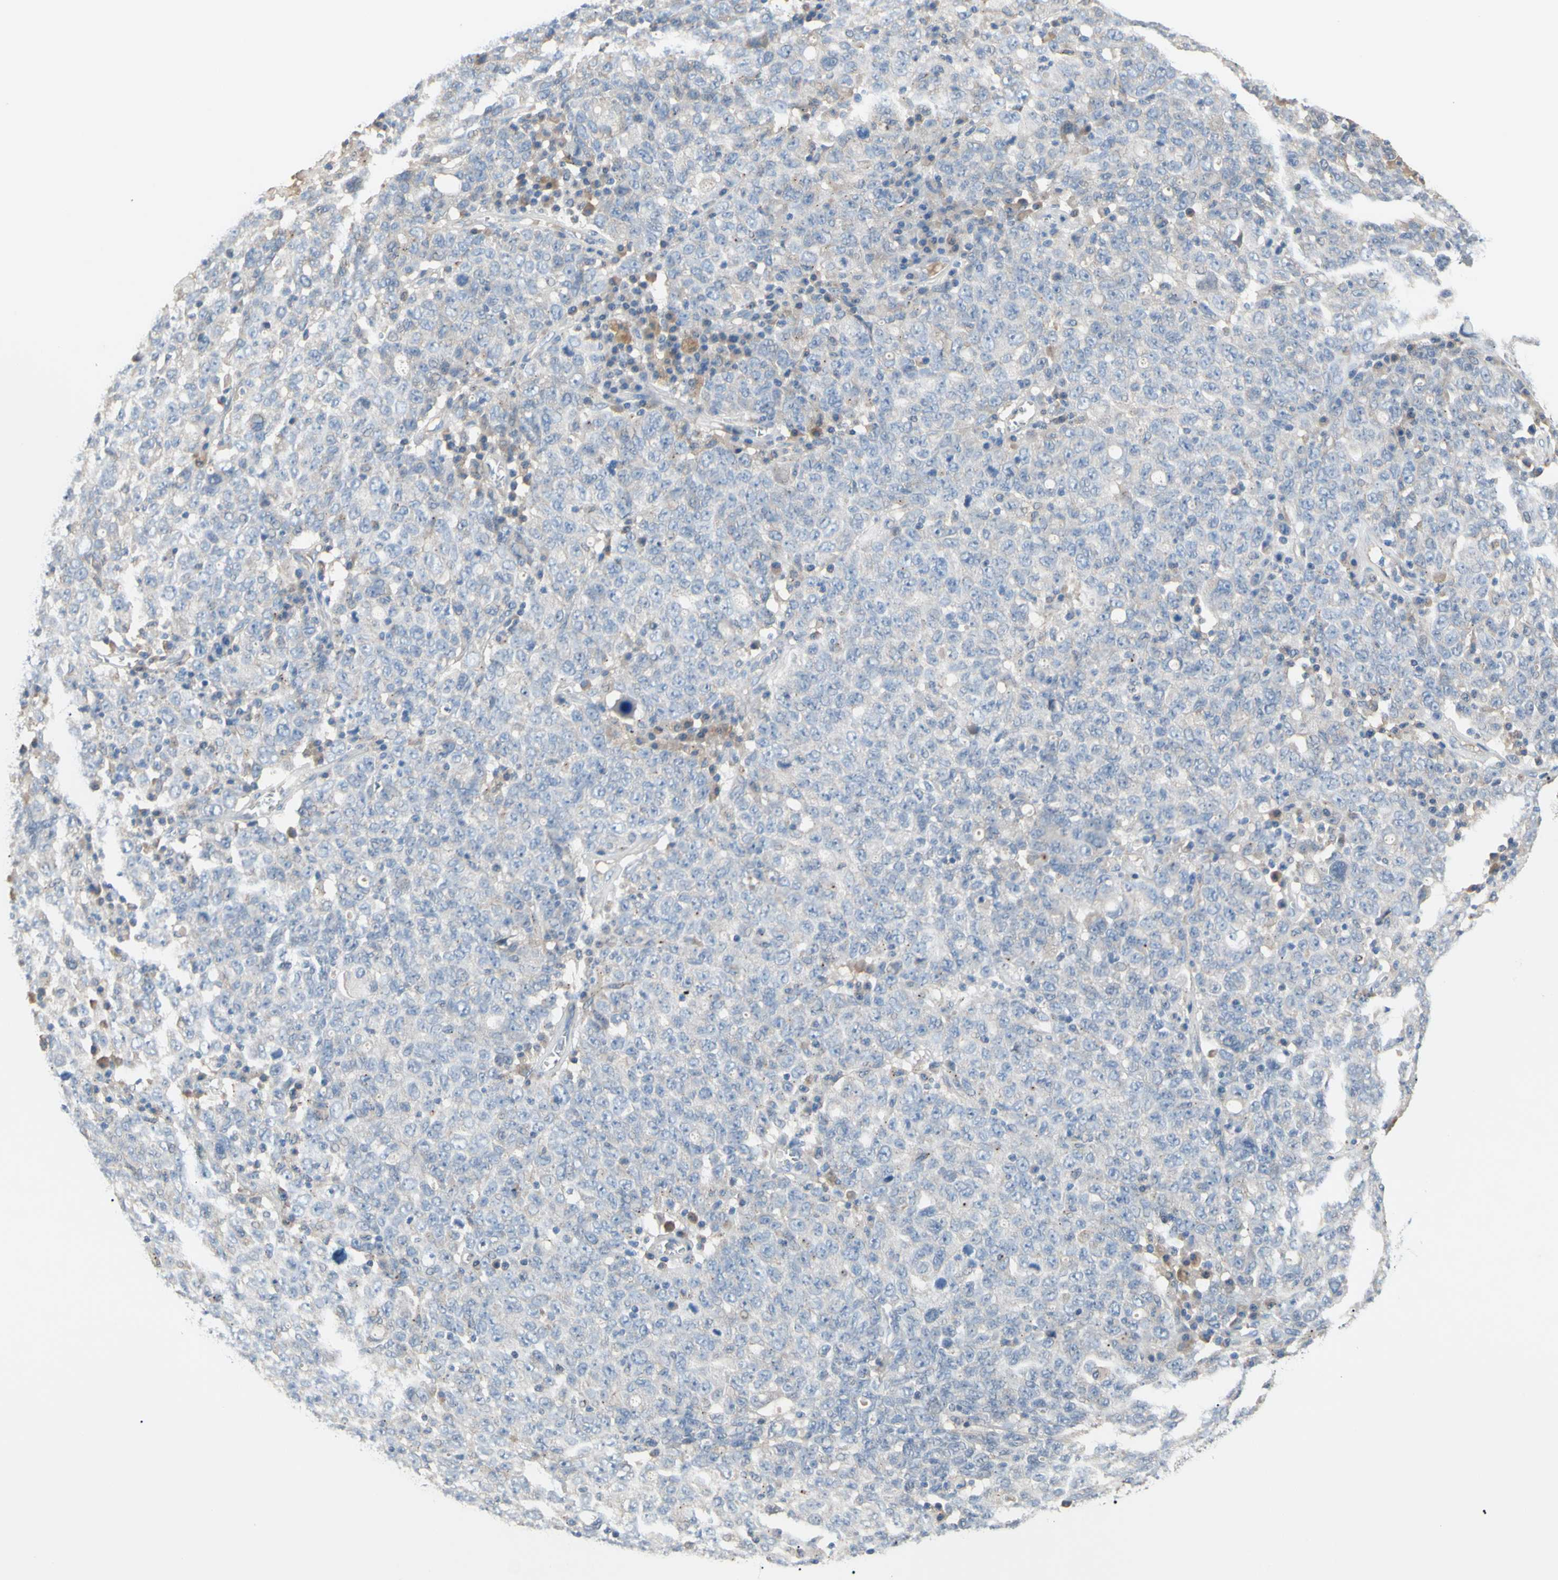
{"staining": {"intensity": "negative", "quantity": "none", "location": "none"}, "tissue": "ovarian cancer", "cell_type": "Tumor cells", "image_type": "cancer", "snomed": [{"axis": "morphology", "description": "Carcinoma, endometroid"}, {"axis": "topography", "description": "Ovary"}], "caption": "Ovarian cancer was stained to show a protein in brown. There is no significant positivity in tumor cells.", "gene": "TMEM59L", "patient": {"sex": "female", "age": 62}}